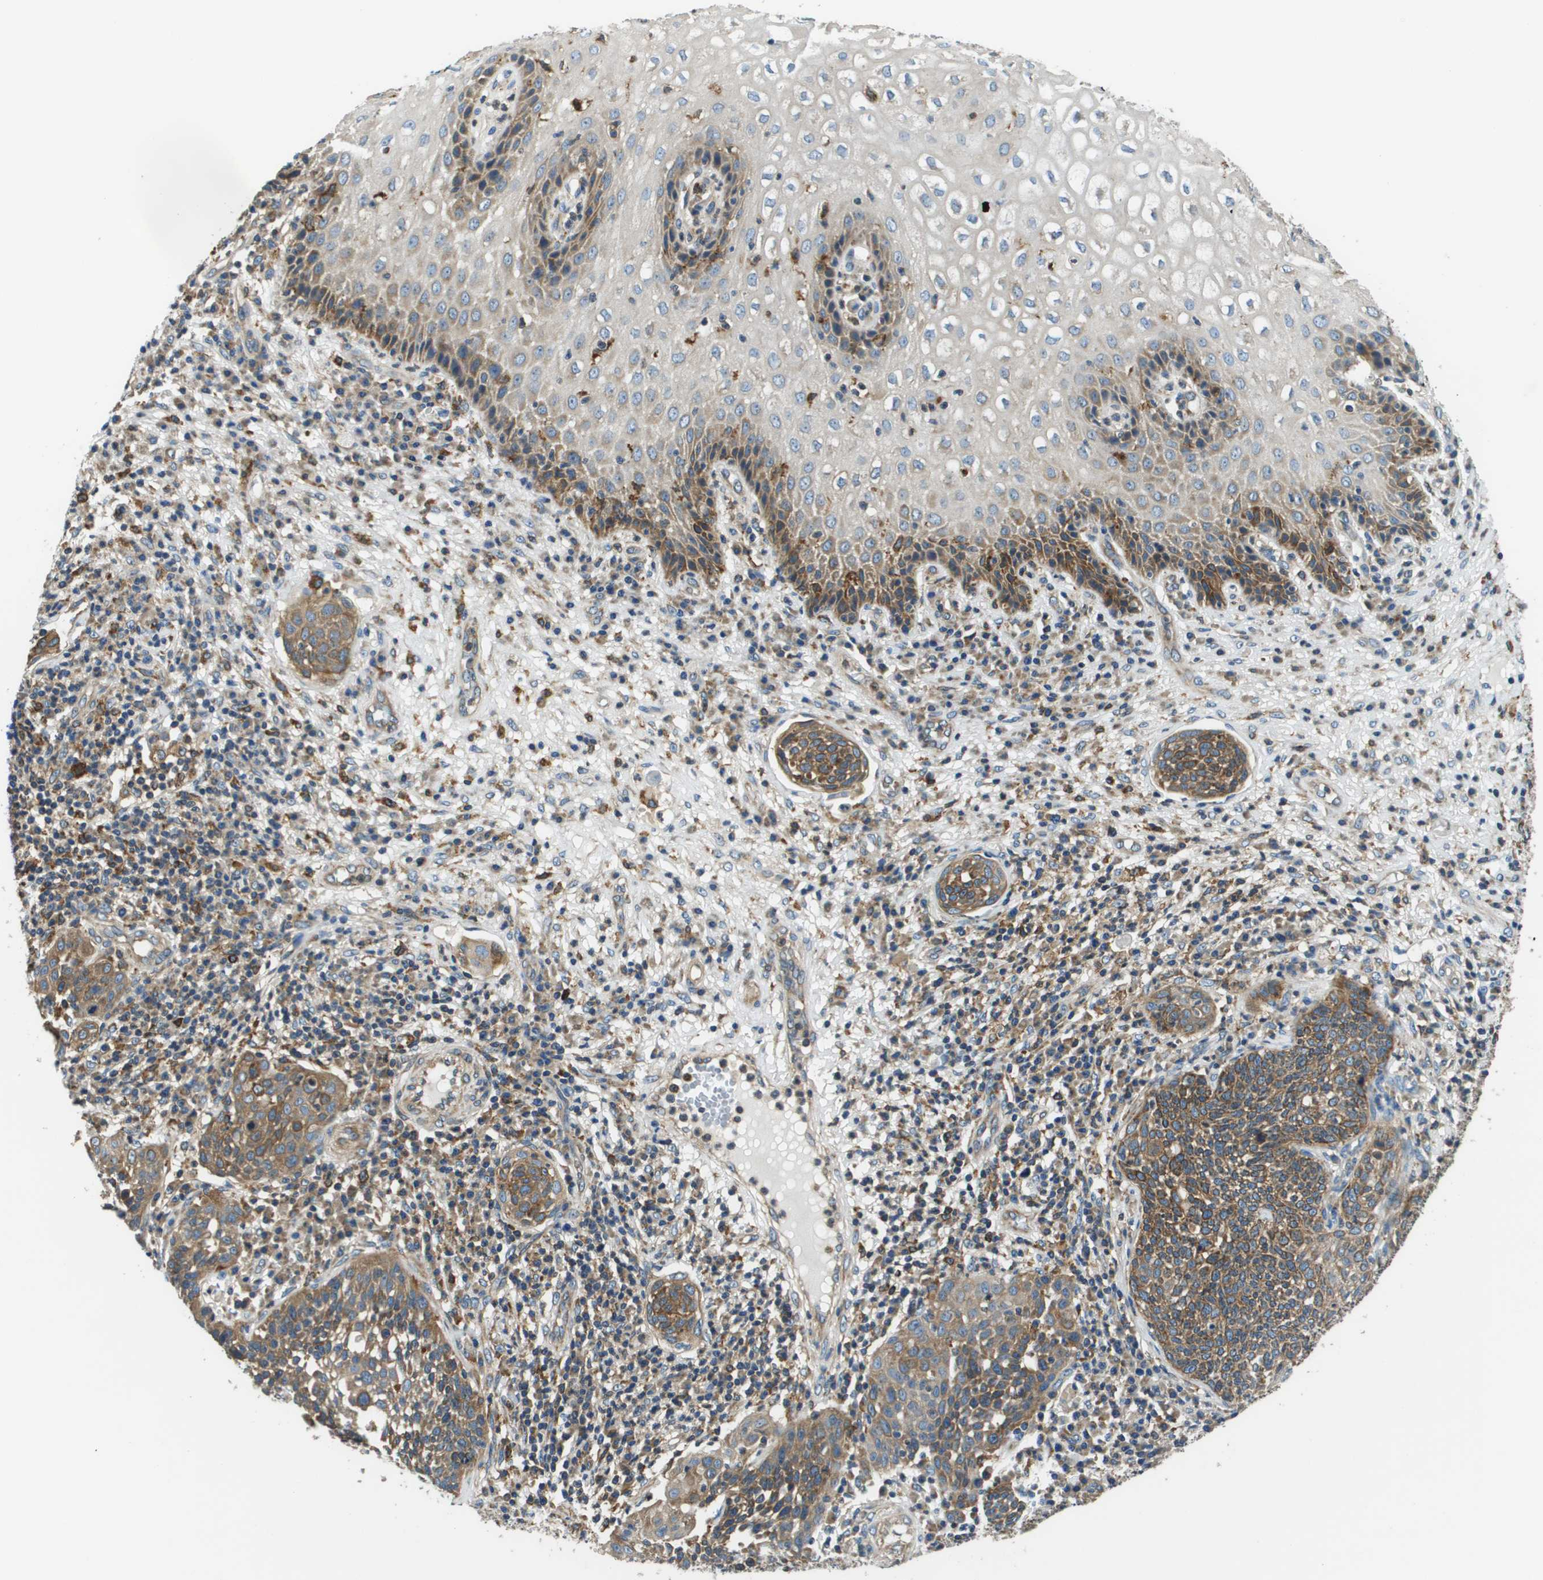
{"staining": {"intensity": "moderate", "quantity": ">75%", "location": "cytoplasmic/membranous"}, "tissue": "cervical cancer", "cell_type": "Tumor cells", "image_type": "cancer", "snomed": [{"axis": "morphology", "description": "Squamous cell carcinoma, NOS"}, {"axis": "topography", "description": "Cervix"}], "caption": "High-power microscopy captured an immunohistochemistry micrograph of cervical cancer, revealing moderate cytoplasmic/membranous expression in about >75% of tumor cells.", "gene": "CNPY3", "patient": {"sex": "female", "age": 34}}